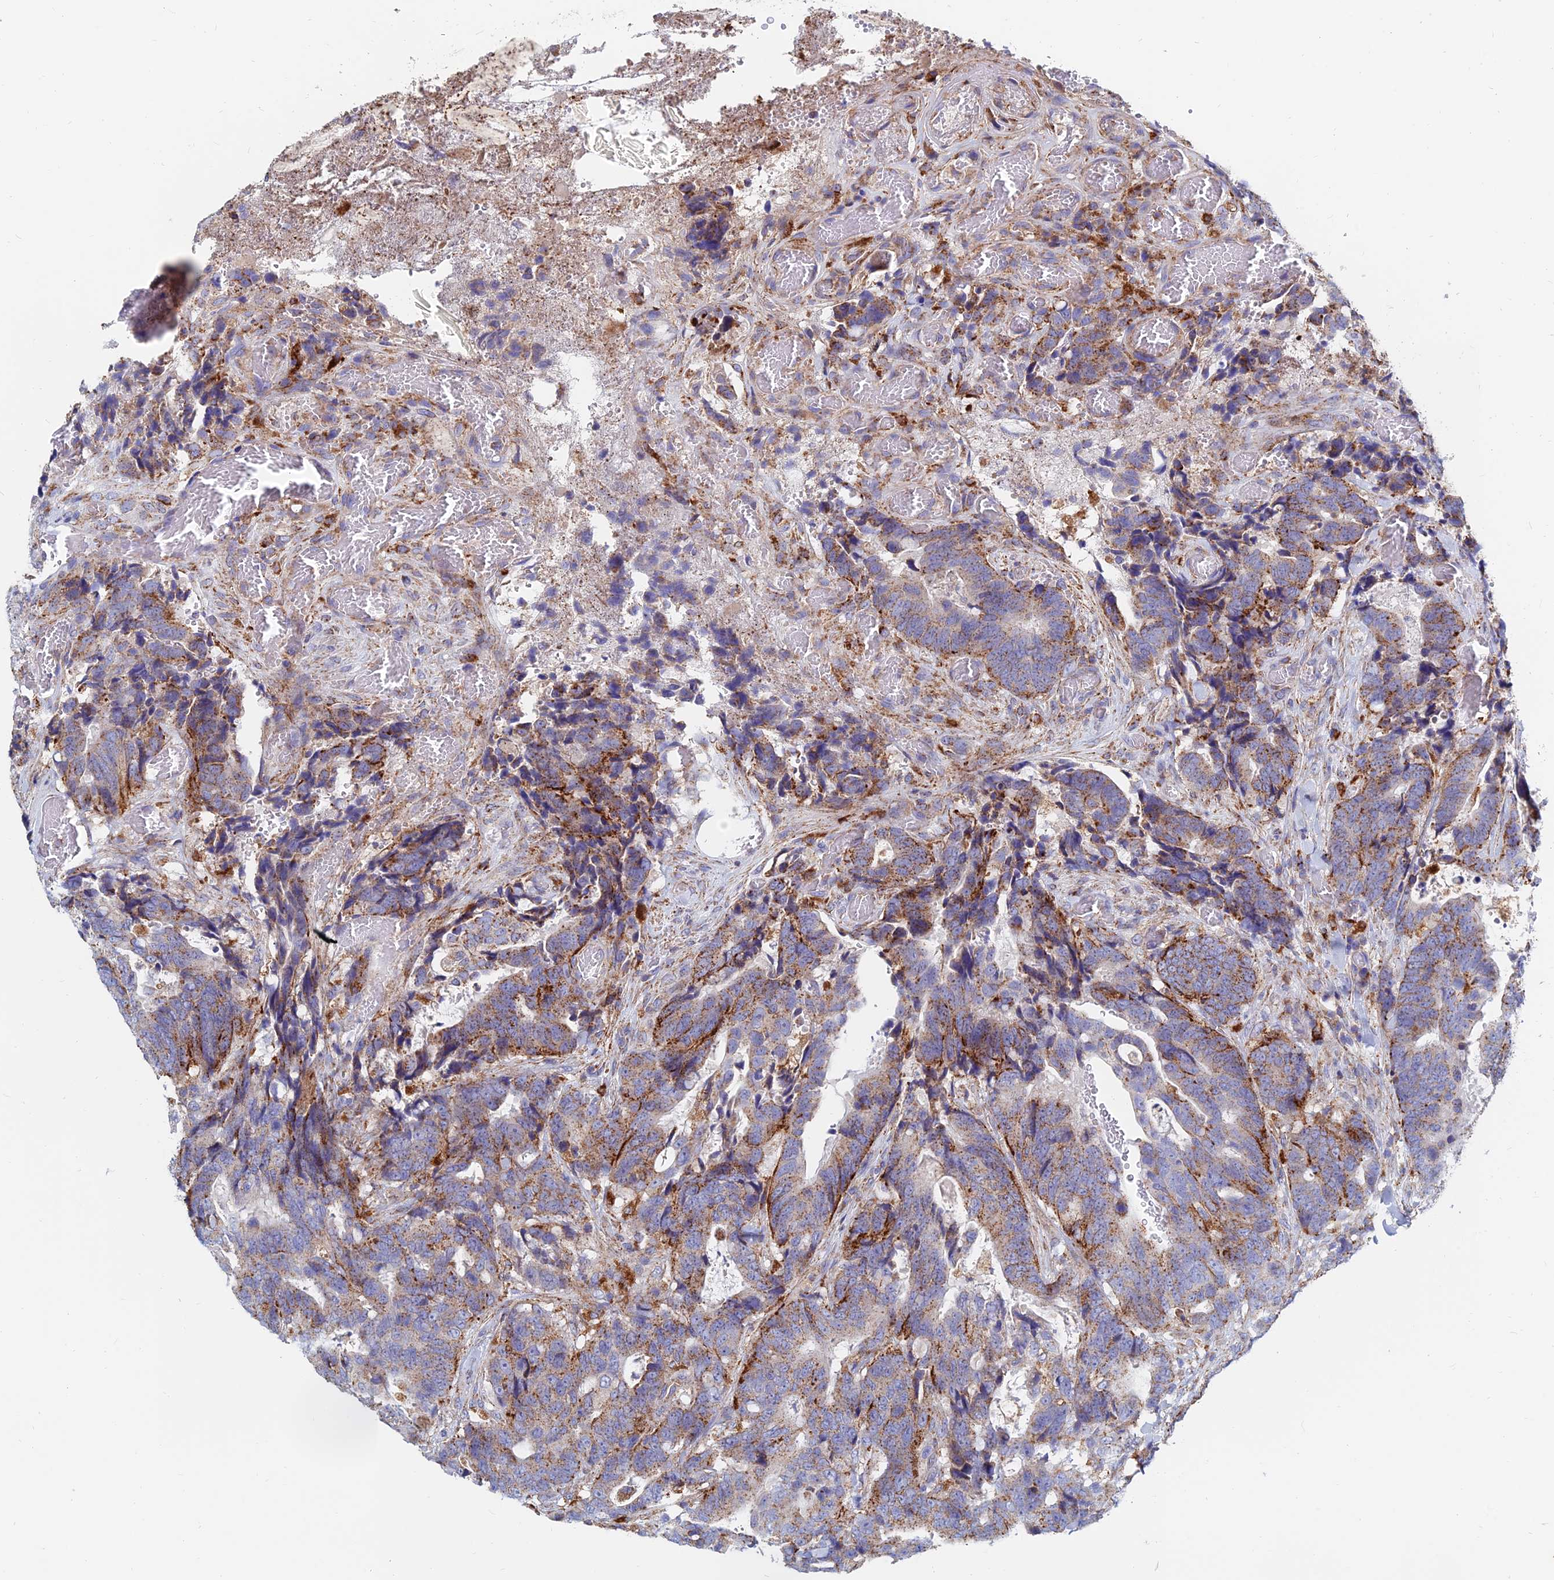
{"staining": {"intensity": "moderate", "quantity": ">75%", "location": "cytoplasmic/membranous"}, "tissue": "colorectal cancer", "cell_type": "Tumor cells", "image_type": "cancer", "snomed": [{"axis": "morphology", "description": "Adenocarcinoma, NOS"}, {"axis": "topography", "description": "Colon"}], "caption": "Approximately >75% of tumor cells in human colorectal cancer (adenocarcinoma) display moderate cytoplasmic/membranous protein positivity as visualized by brown immunohistochemical staining.", "gene": "SPNS1", "patient": {"sex": "female", "age": 82}}